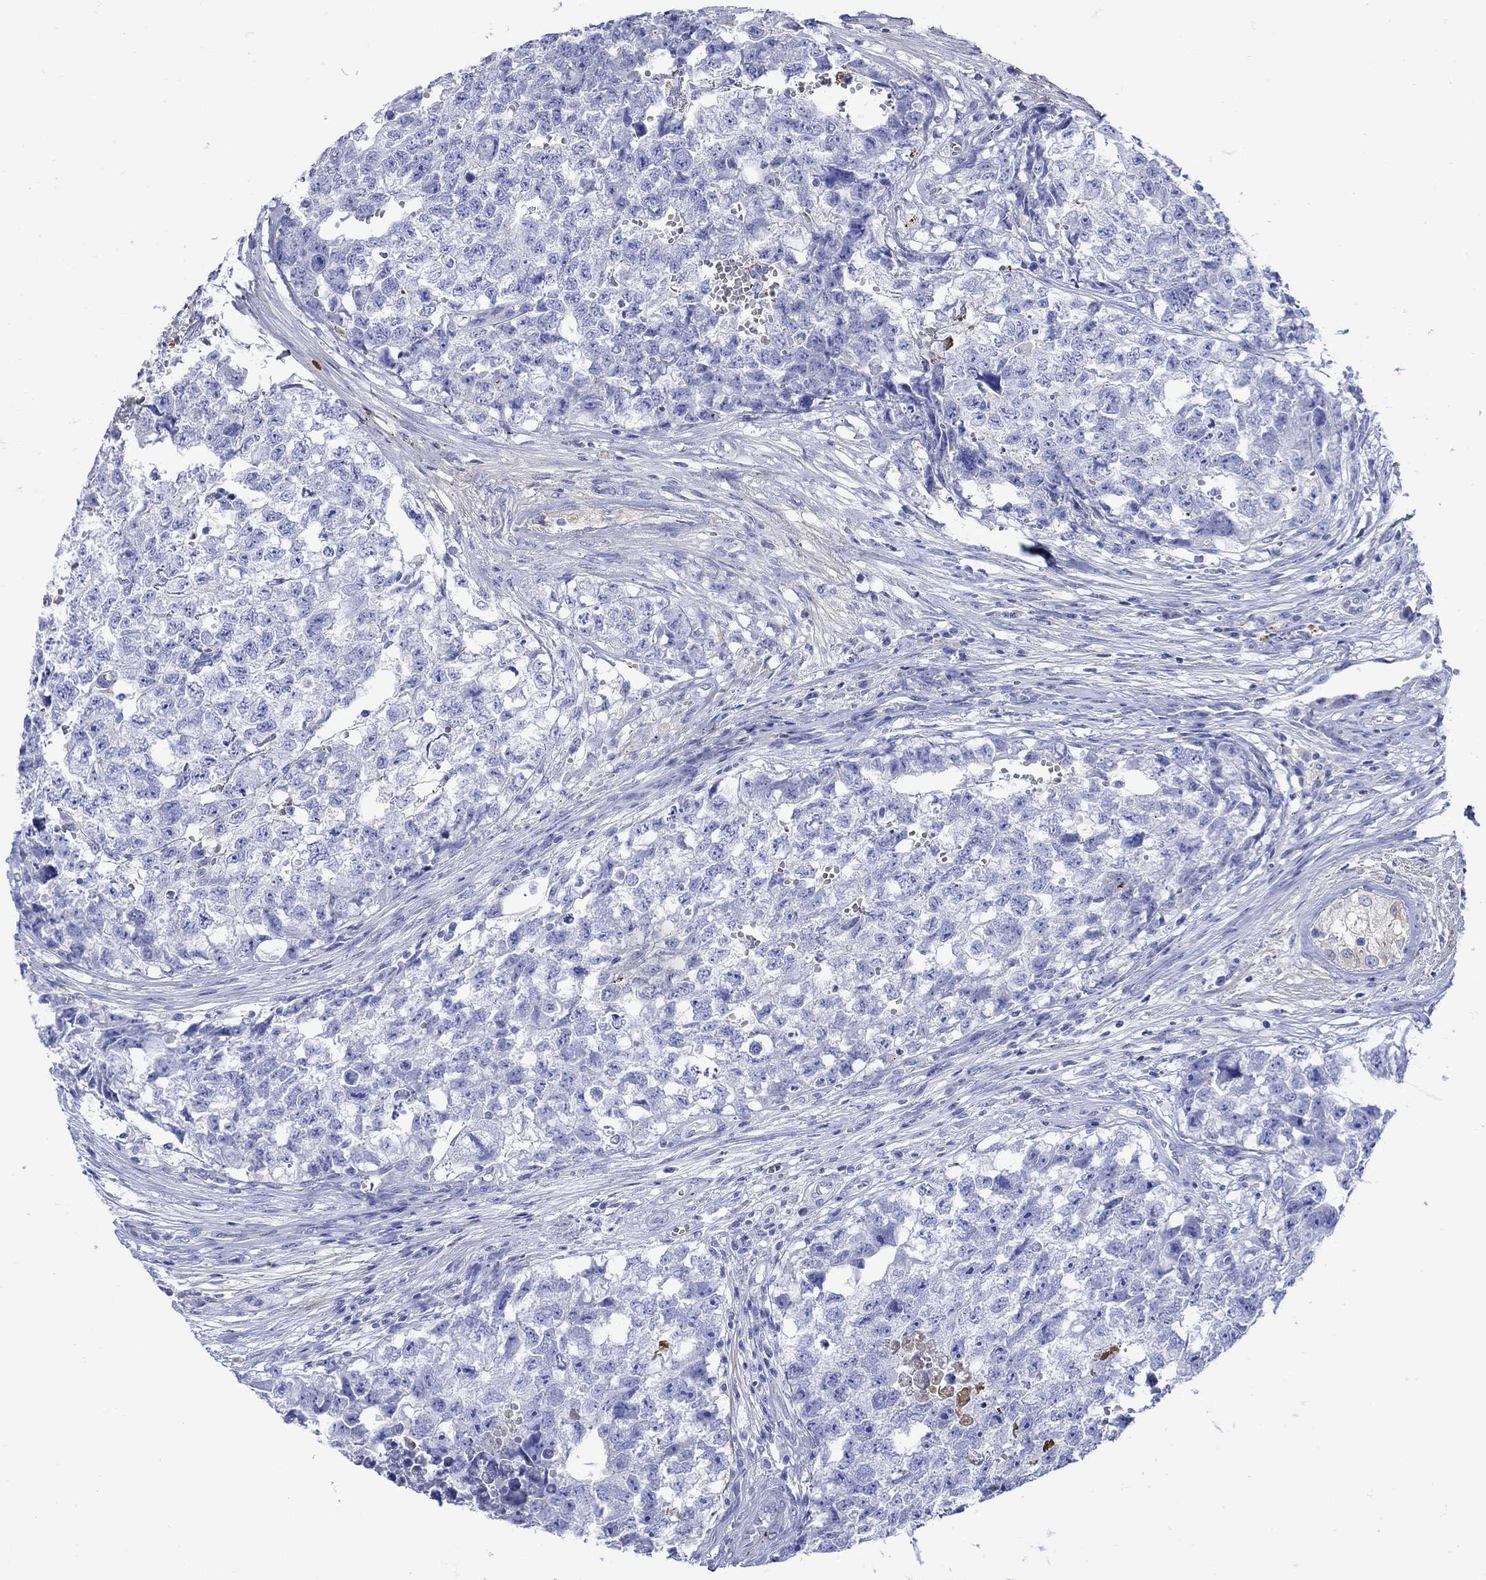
{"staining": {"intensity": "negative", "quantity": "none", "location": "none"}, "tissue": "testis cancer", "cell_type": "Tumor cells", "image_type": "cancer", "snomed": [{"axis": "morphology", "description": "Seminoma, NOS"}, {"axis": "morphology", "description": "Carcinoma, Embryonal, NOS"}, {"axis": "topography", "description": "Testis"}], "caption": "Immunohistochemistry (IHC) of human seminoma (testis) demonstrates no expression in tumor cells.", "gene": "ANKMY1", "patient": {"sex": "male", "age": 22}}